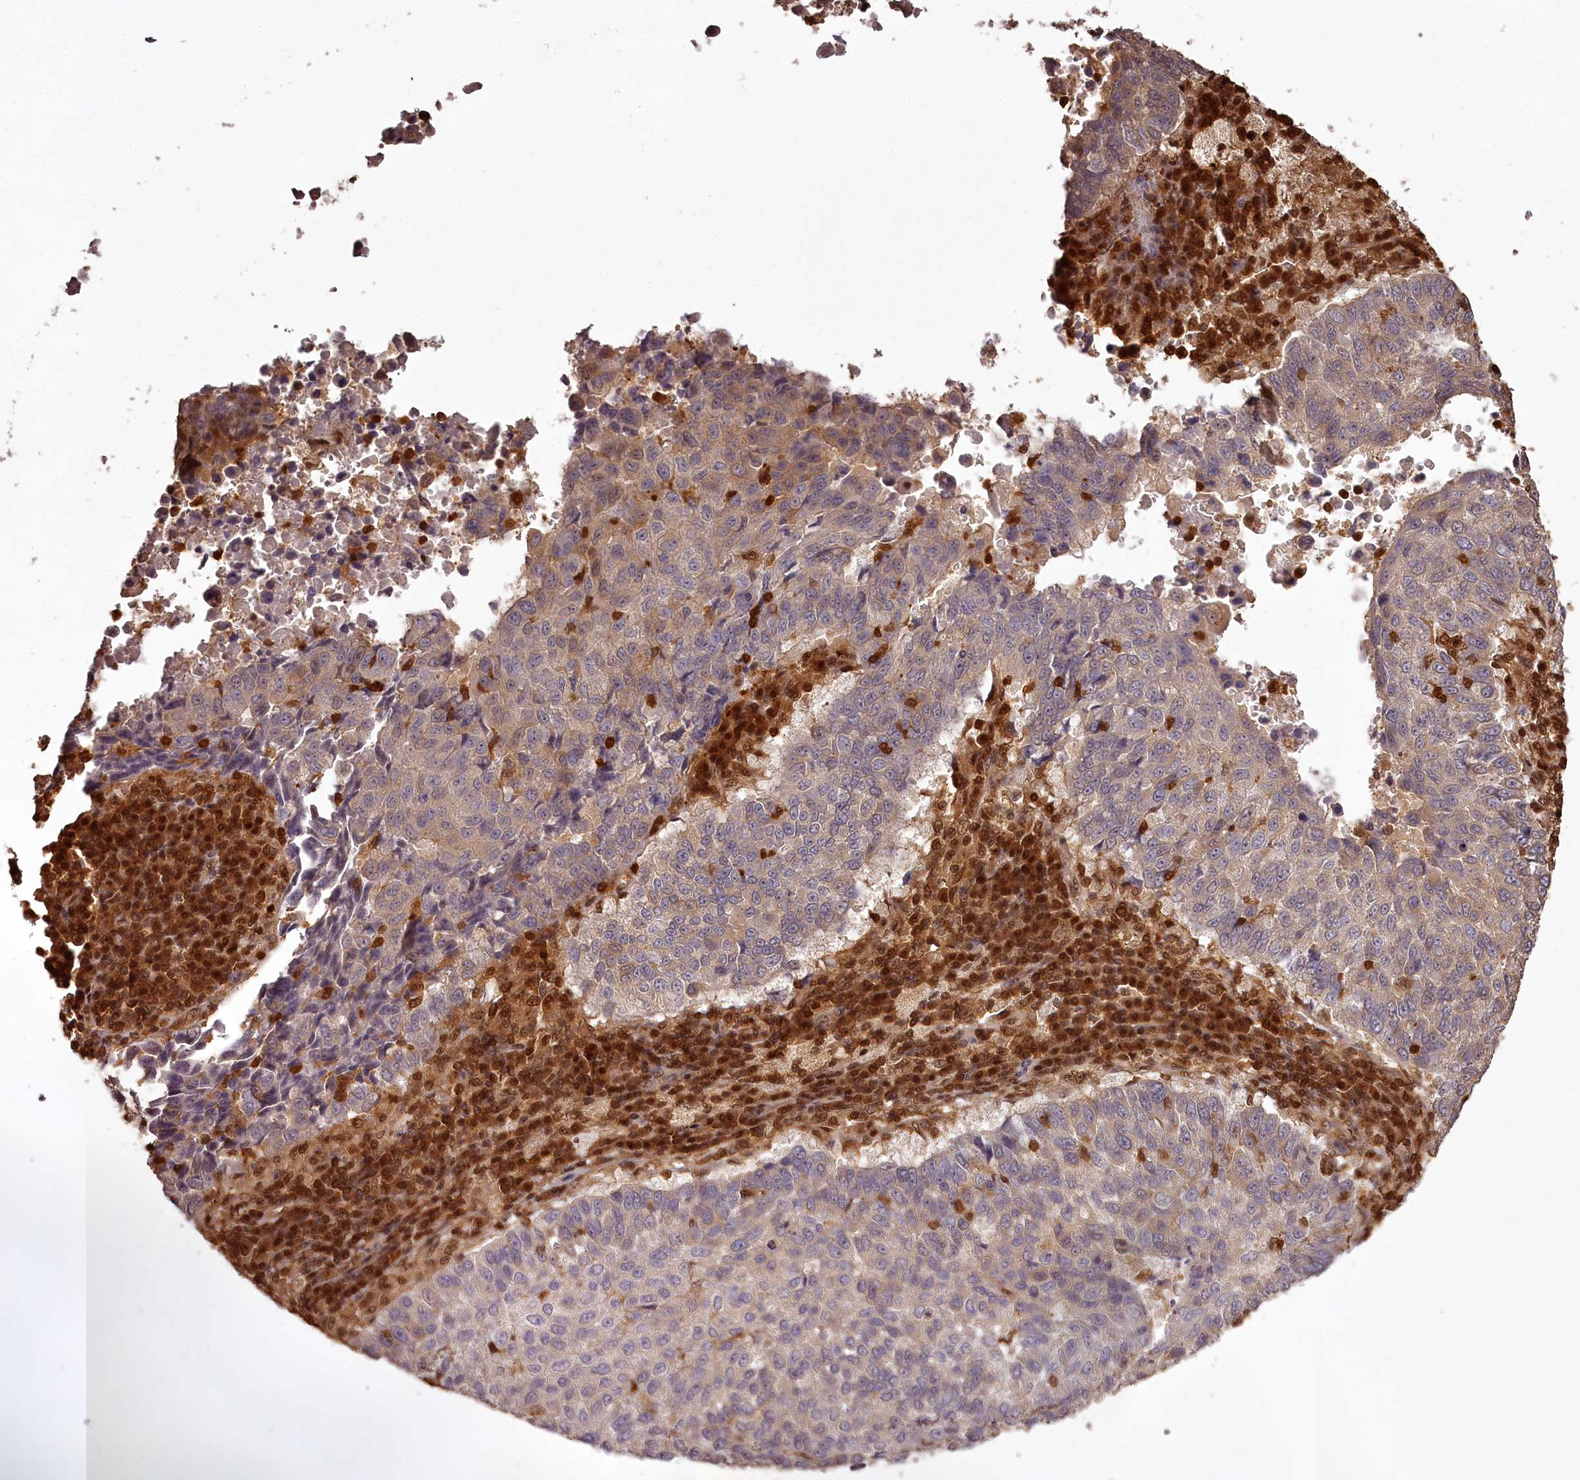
{"staining": {"intensity": "weak", "quantity": "25%-75%", "location": "cytoplasmic/membranous"}, "tissue": "lung cancer", "cell_type": "Tumor cells", "image_type": "cancer", "snomed": [{"axis": "morphology", "description": "Squamous cell carcinoma, NOS"}, {"axis": "topography", "description": "Lung"}], "caption": "Protein staining reveals weak cytoplasmic/membranous staining in about 25%-75% of tumor cells in lung cancer (squamous cell carcinoma).", "gene": "NPRL2", "patient": {"sex": "male", "age": 73}}